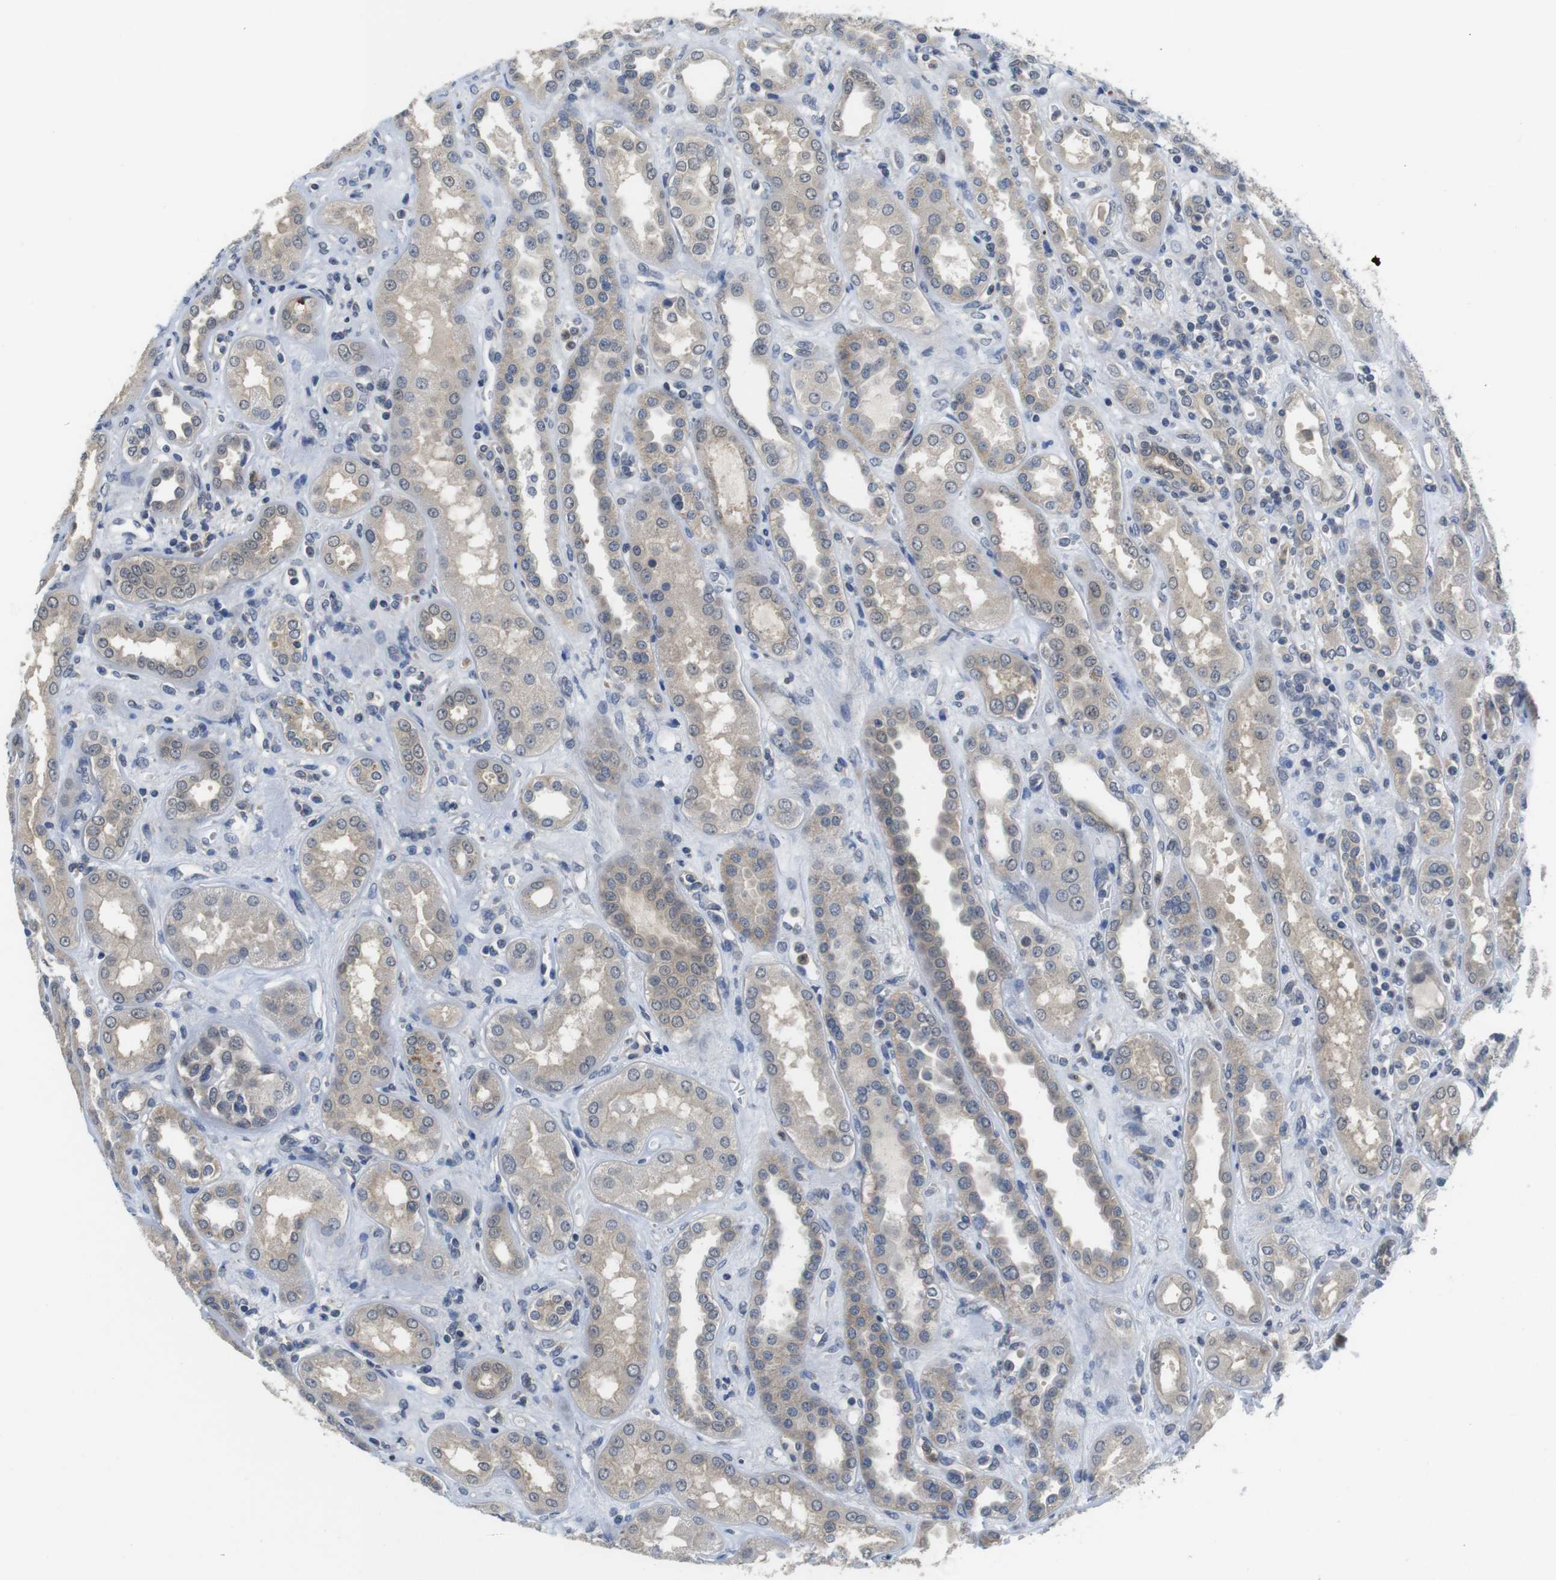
{"staining": {"intensity": "moderate", "quantity": "<25%", "location": "cytoplasmic/membranous"}, "tissue": "kidney", "cell_type": "Cells in glomeruli", "image_type": "normal", "snomed": [{"axis": "morphology", "description": "Normal tissue, NOS"}, {"axis": "topography", "description": "Kidney"}], "caption": "Protein expression by immunohistochemistry (IHC) demonstrates moderate cytoplasmic/membranous expression in about <25% of cells in glomeruli in normal kidney. (DAB (3,3'-diaminobenzidine) = brown stain, brightfield microscopy at high magnification).", "gene": "FADD", "patient": {"sex": "male", "age": 59}}